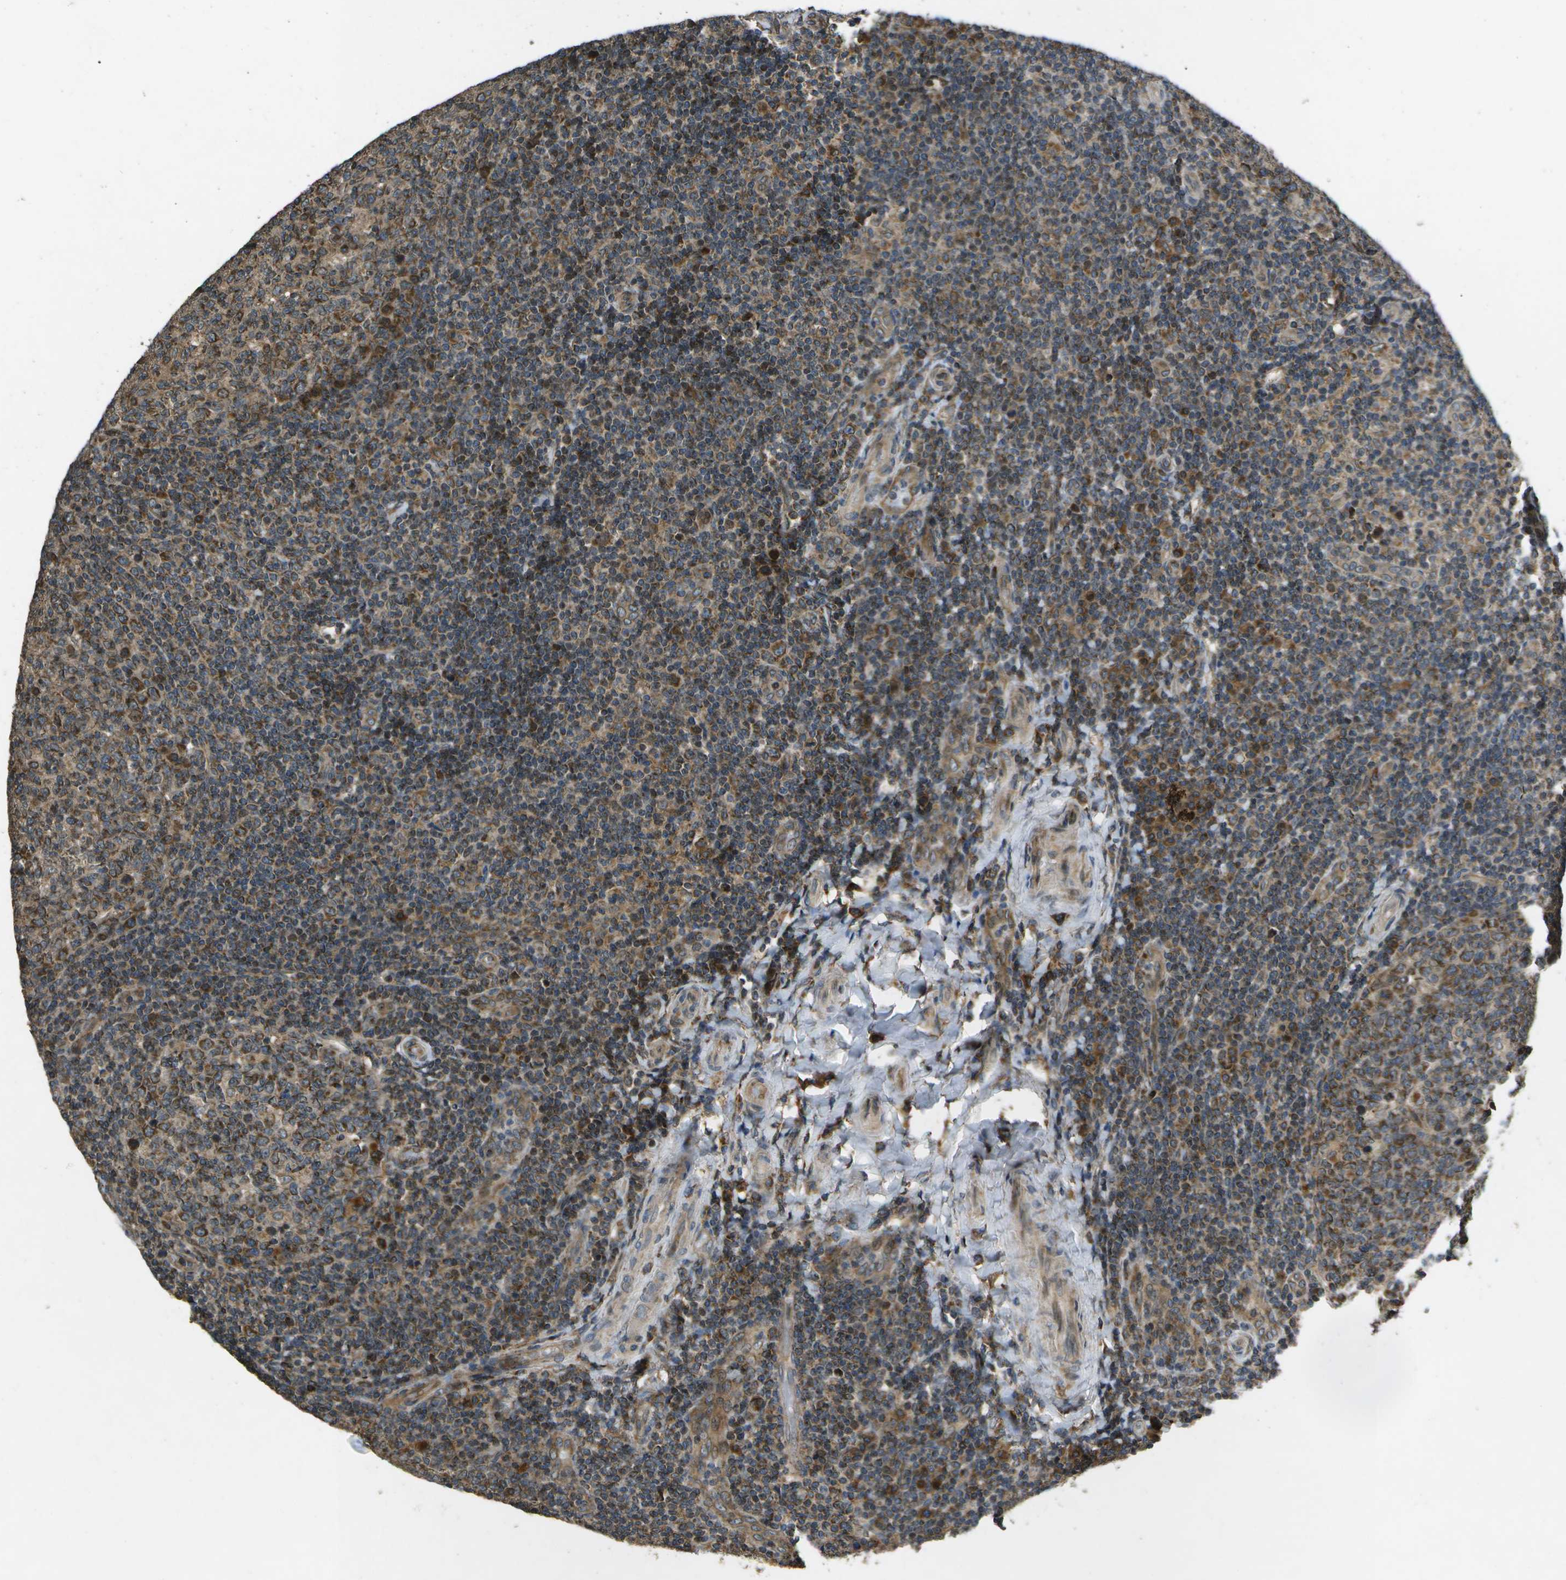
{"staining": {"intensity": "strong", "quantity": ">75%", "location": "cytoplasmic/membranous"}, "tissue": "tonsil", "cell_type": "Germinal center cells", "image_type": "normal", "snomed": [{"axis": "morphology", "description": "Normal tissue, NOS"}, {"axis": "topography", "description": "Tonsil"}], "caption": "Unremarkable tonsil reveals strong cytoplasmic/membranous staining in about >75% of germinal center cells (DAB (3,3'-diaminobenzidine) IHC with brightfield microscopy, high magnification)..", "gene": "HFE", "patient": {"sex": "female", "age": 19}}